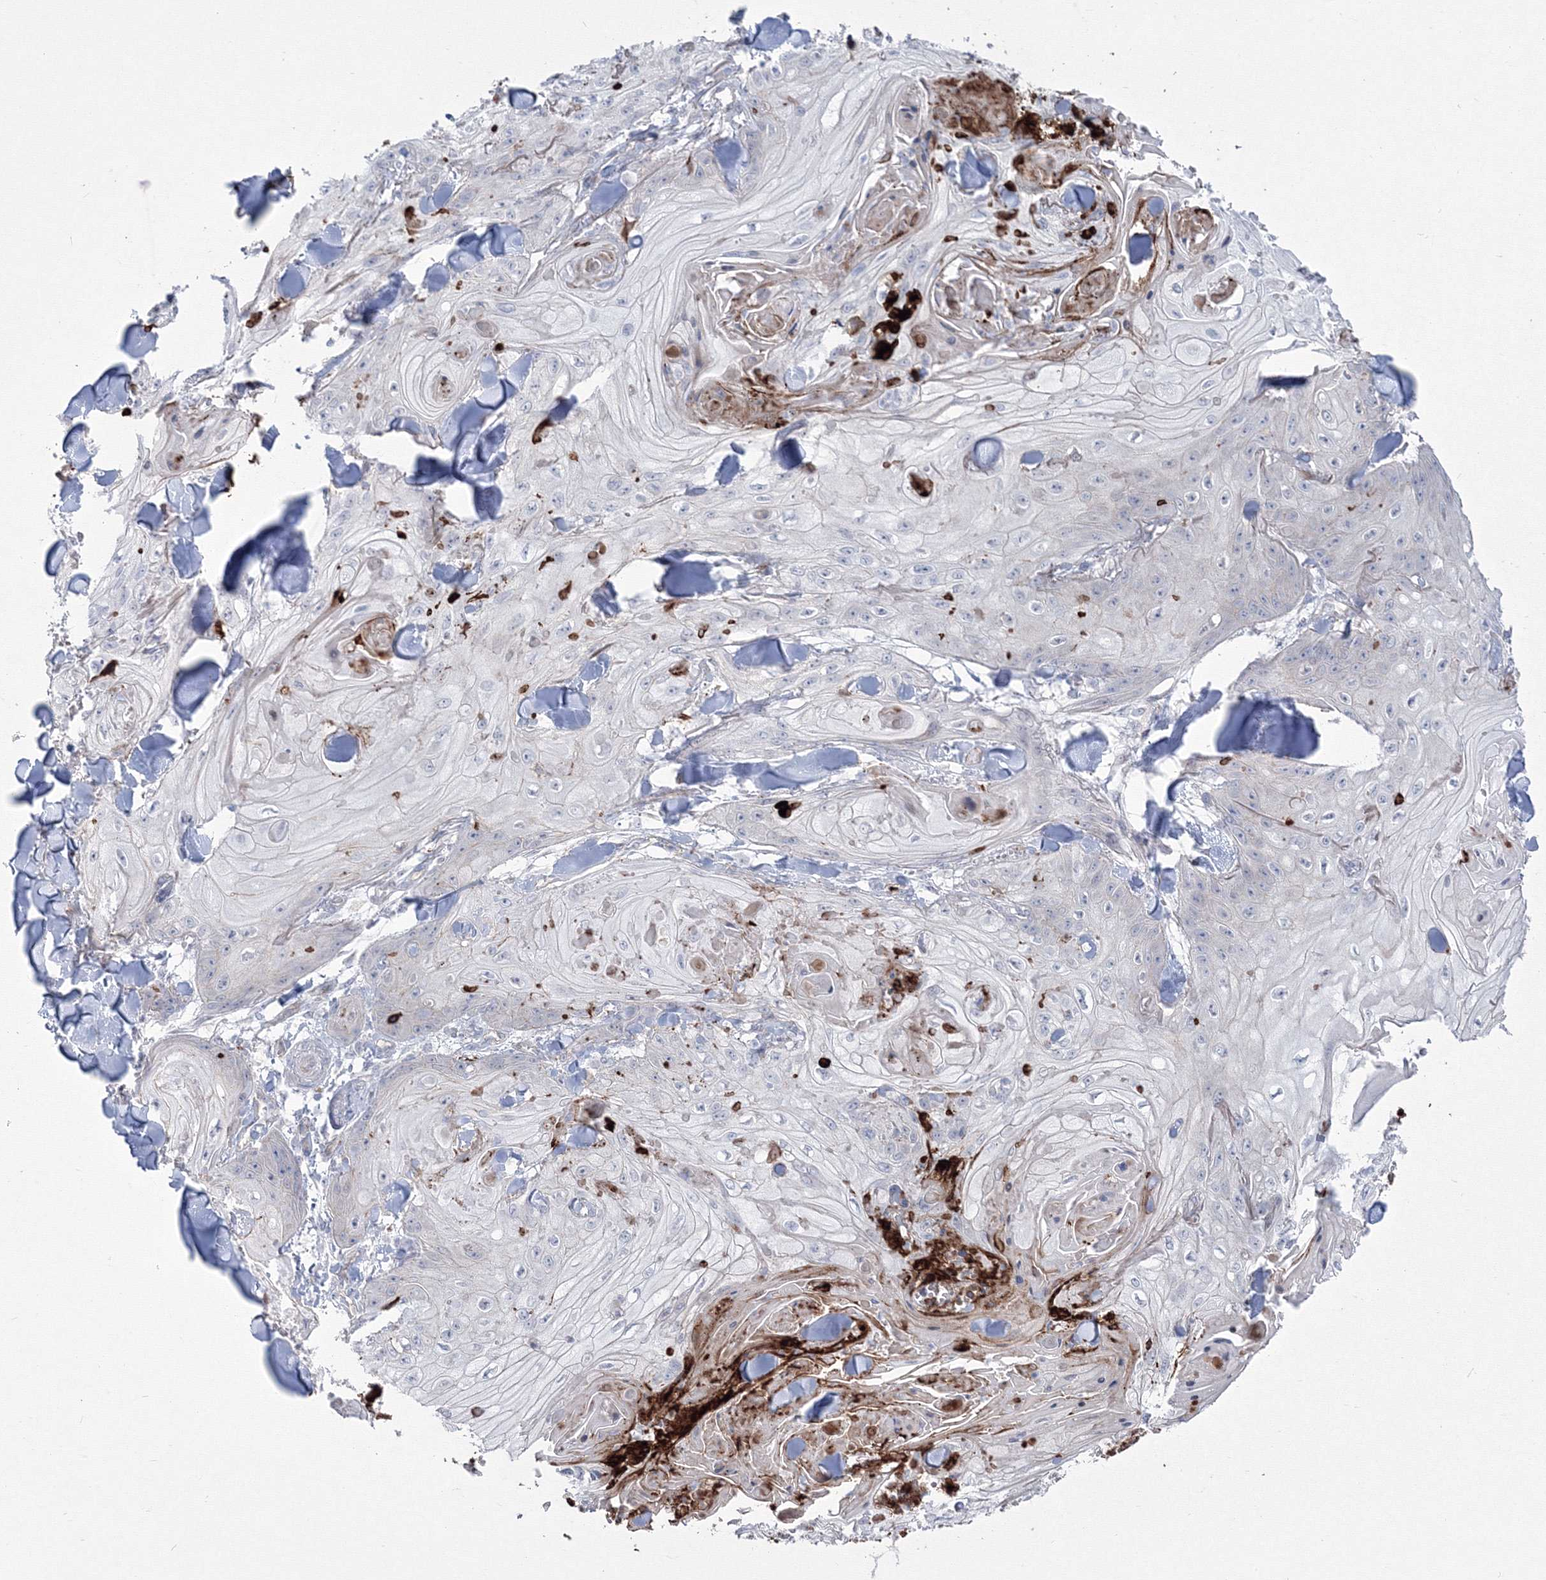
{"staining": {"intensity": "negative", "quantity": "none", "location": "none"}, "tissue": "skin cancer", "cell_type": "Tumor cells", "image_type": "cancer", "snomed": [{"axis": "morphology", "description": "Squamous cell carcinoma, NOS"}, {"axis": "topography", "description": "Skin"}], "caption": "Protein analysis of skin squamous cell carcinoma exhibits no significant expression in tumor cells.", "gene": "HYAL2", "patient": {"sex": "male", "age": 74}}